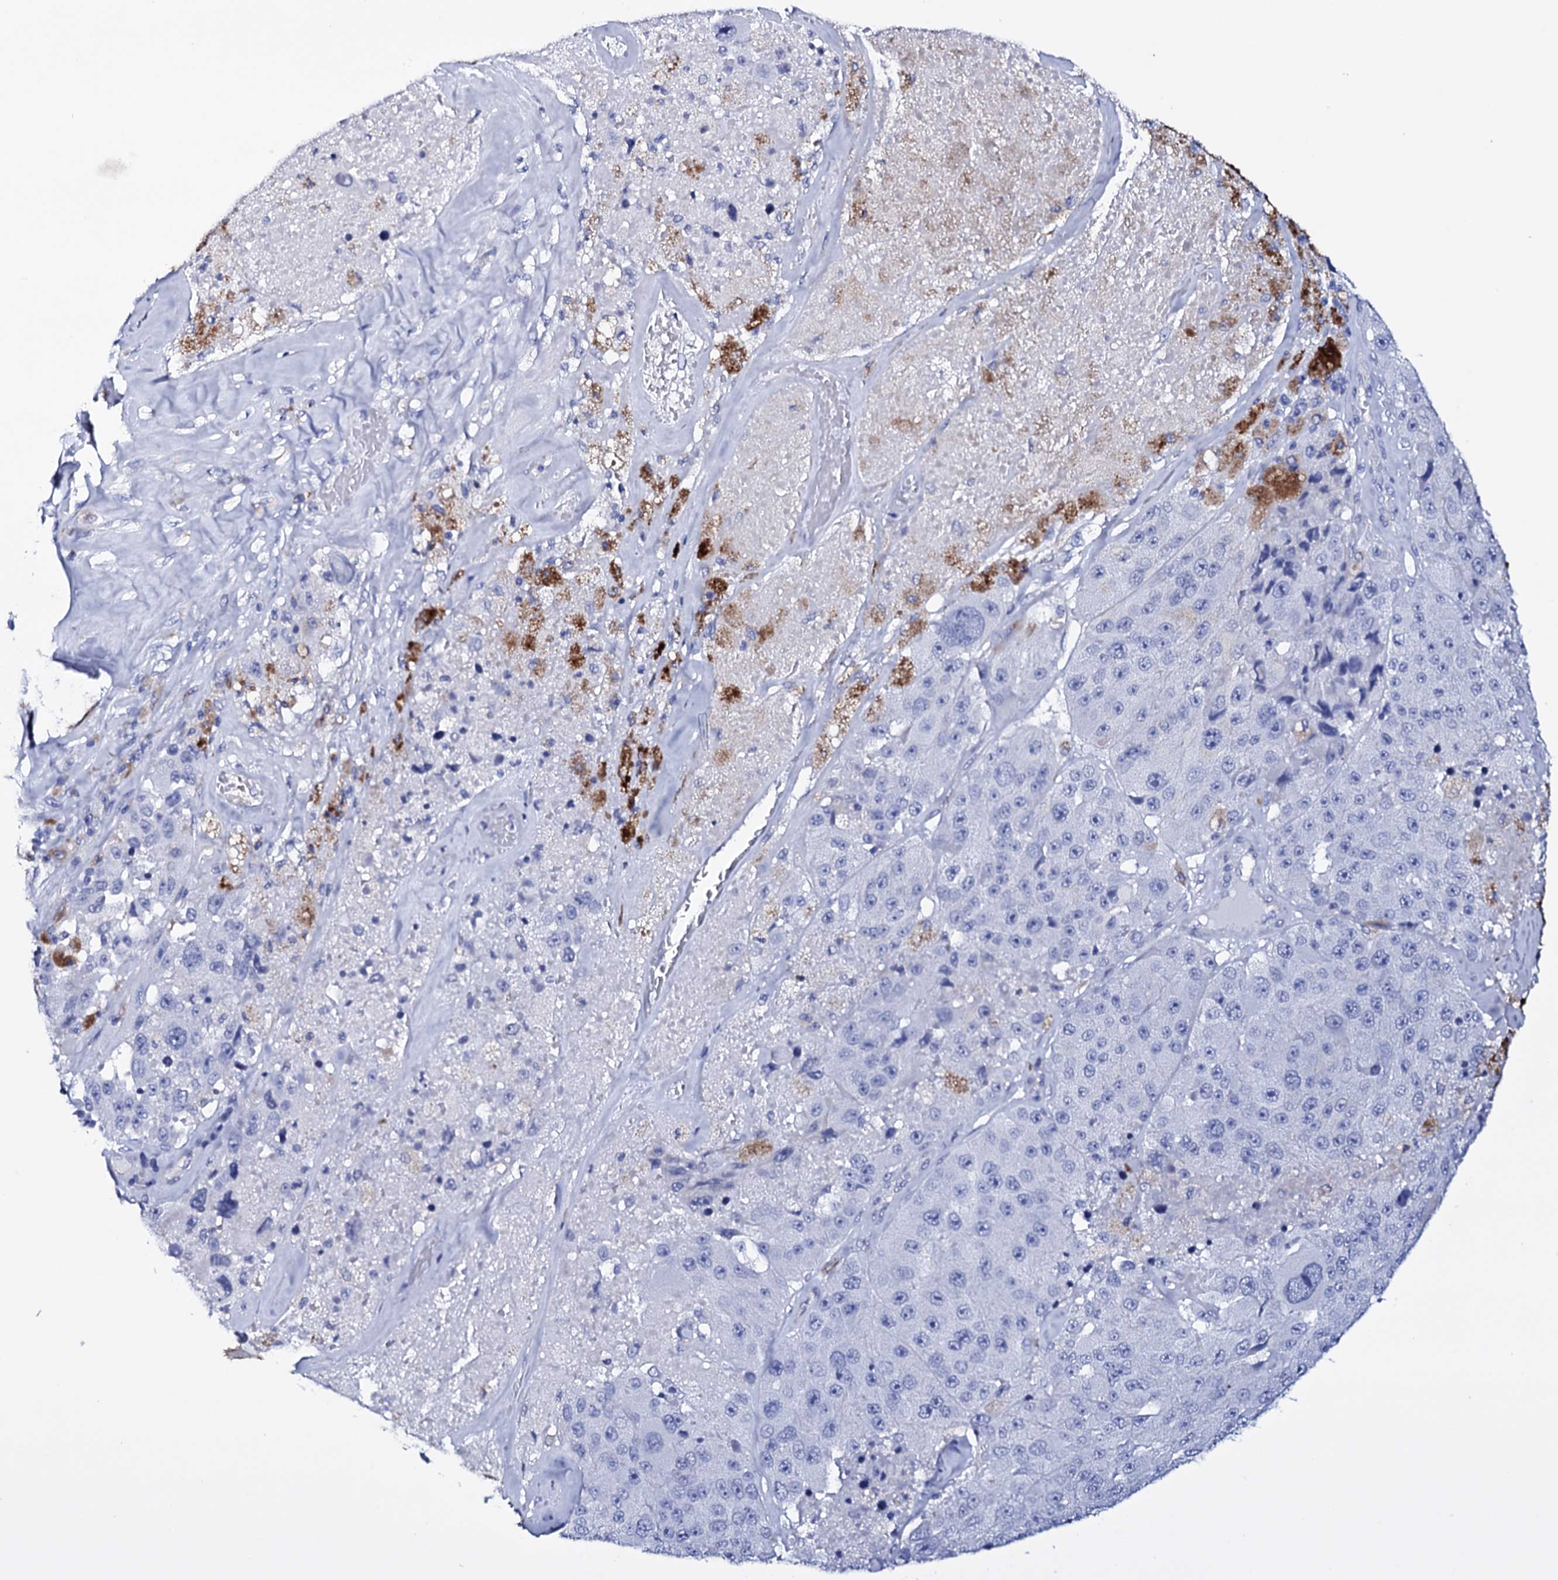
{"staining": {"intensity": "negative", "quantity": "none", "location": "none"}, "tissue": "melanoma", "cell_type": "Tumor cells", "image_type": "cancer", "snomed": [{"axis": "morphology", "description": "Malignant melanoma, Metastatic site"}, {"axis": "topography", "description": "Lymph node"}], "caption": "The micrograph shows no significant expression in tumor cells of malignant melanoma (metastatic site). Nuclei are stained in blue.", "gene": "ITPRID2", "patient": {"sex": "male", "age": 62}}